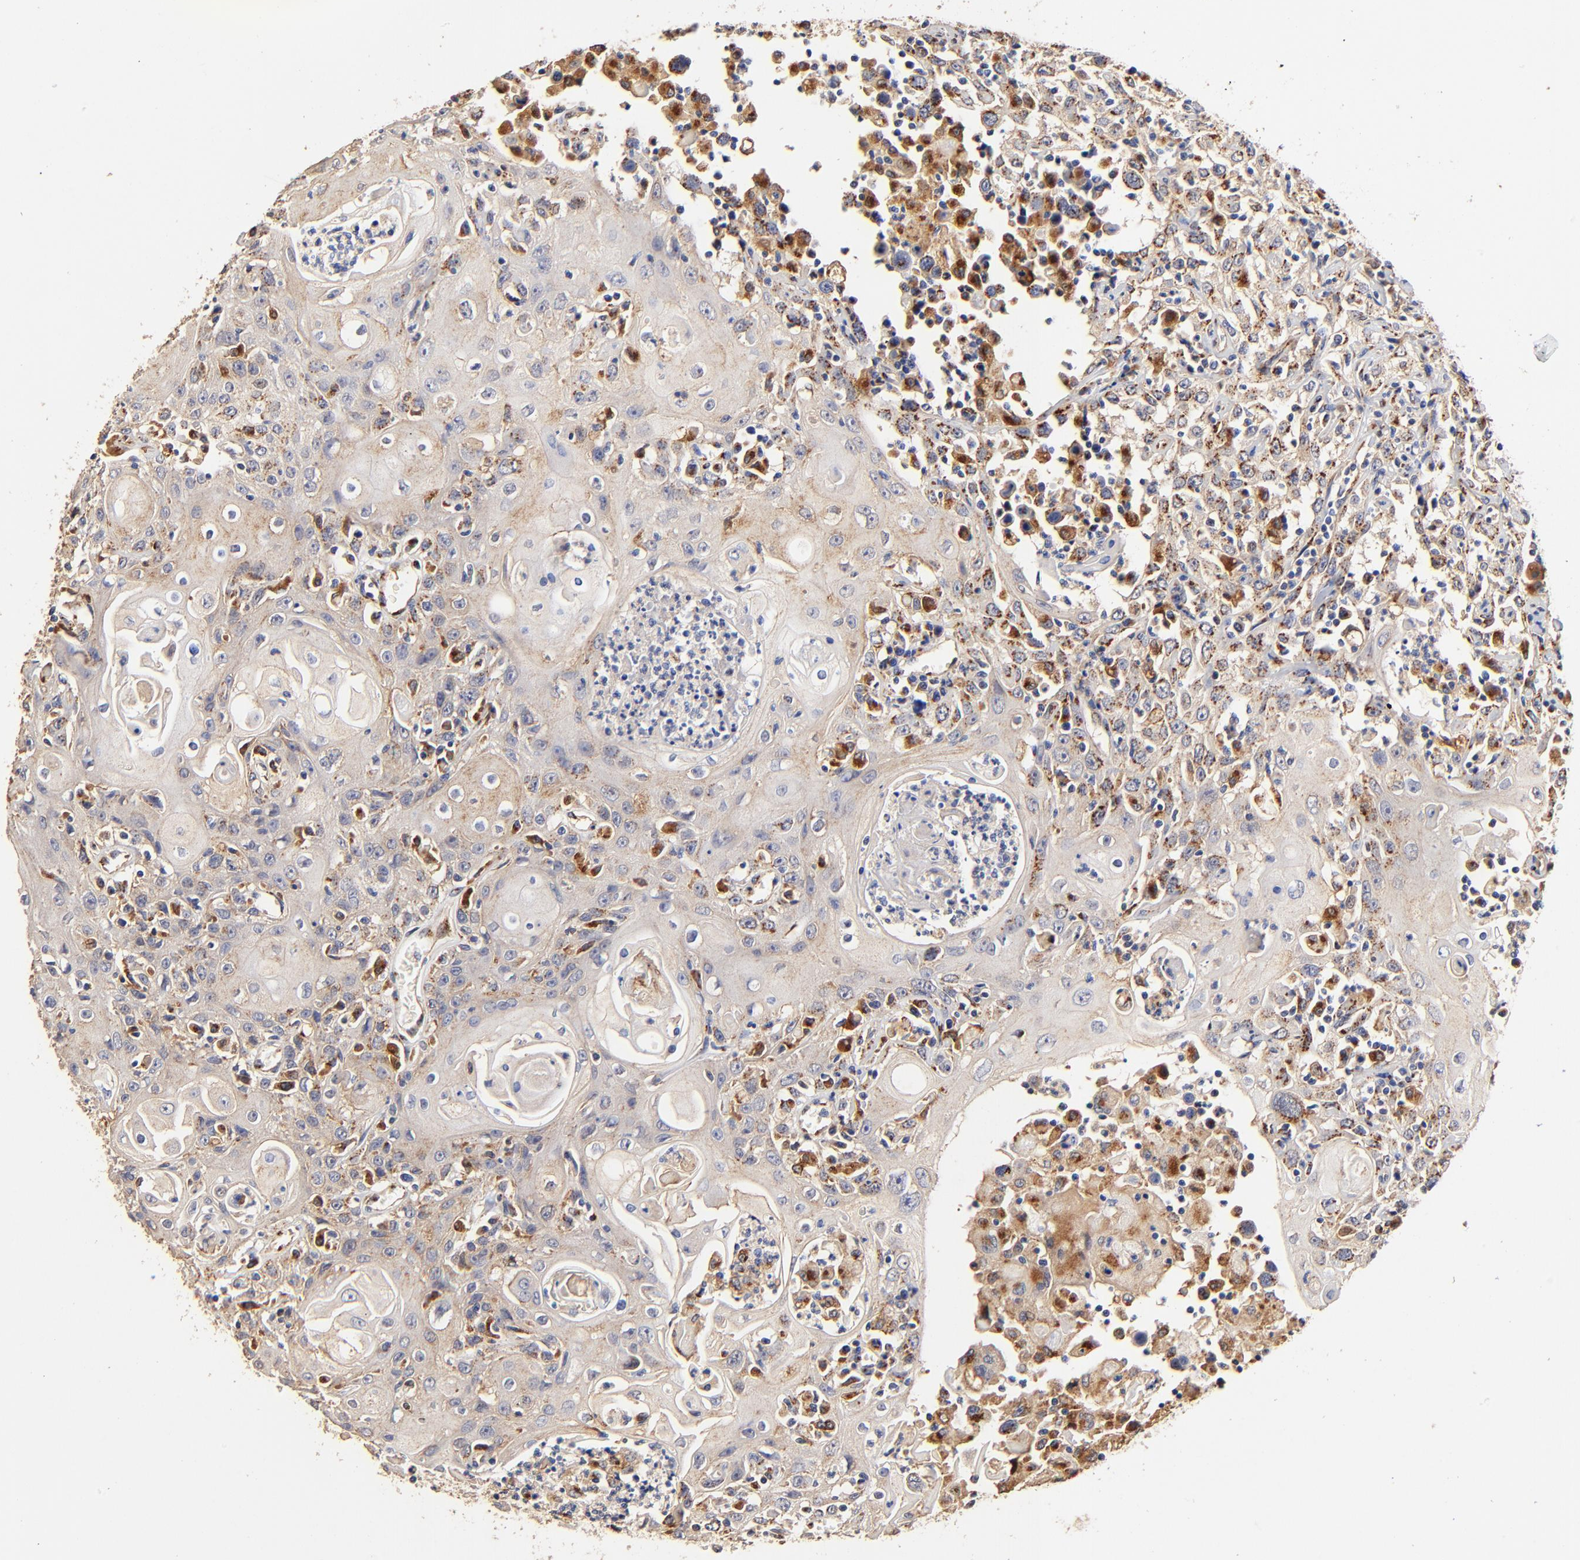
{"staining": {"intensity": "weak", "quantity": "<25%", "location": "cytoplasmic/membranous"}, "tissue": "head and neck cancer", "cell_type": "Tumor cells", "image_type": "cancer", "snomed": [{"axis": "morphology", "description": "Squamous cell carcinoma, NOS"}, {"axis": "topography", "description": "Oral tissue"}, {"axis": "topography", "description": "Head-Neck"}], "caption": "Squamous cell carcinoma (head and neck) was stained to show a protein in brown. There is no significant positivity in tumor cells.", "gene": "FMNL3", "patient": {"sex": "female", "age": 76}}